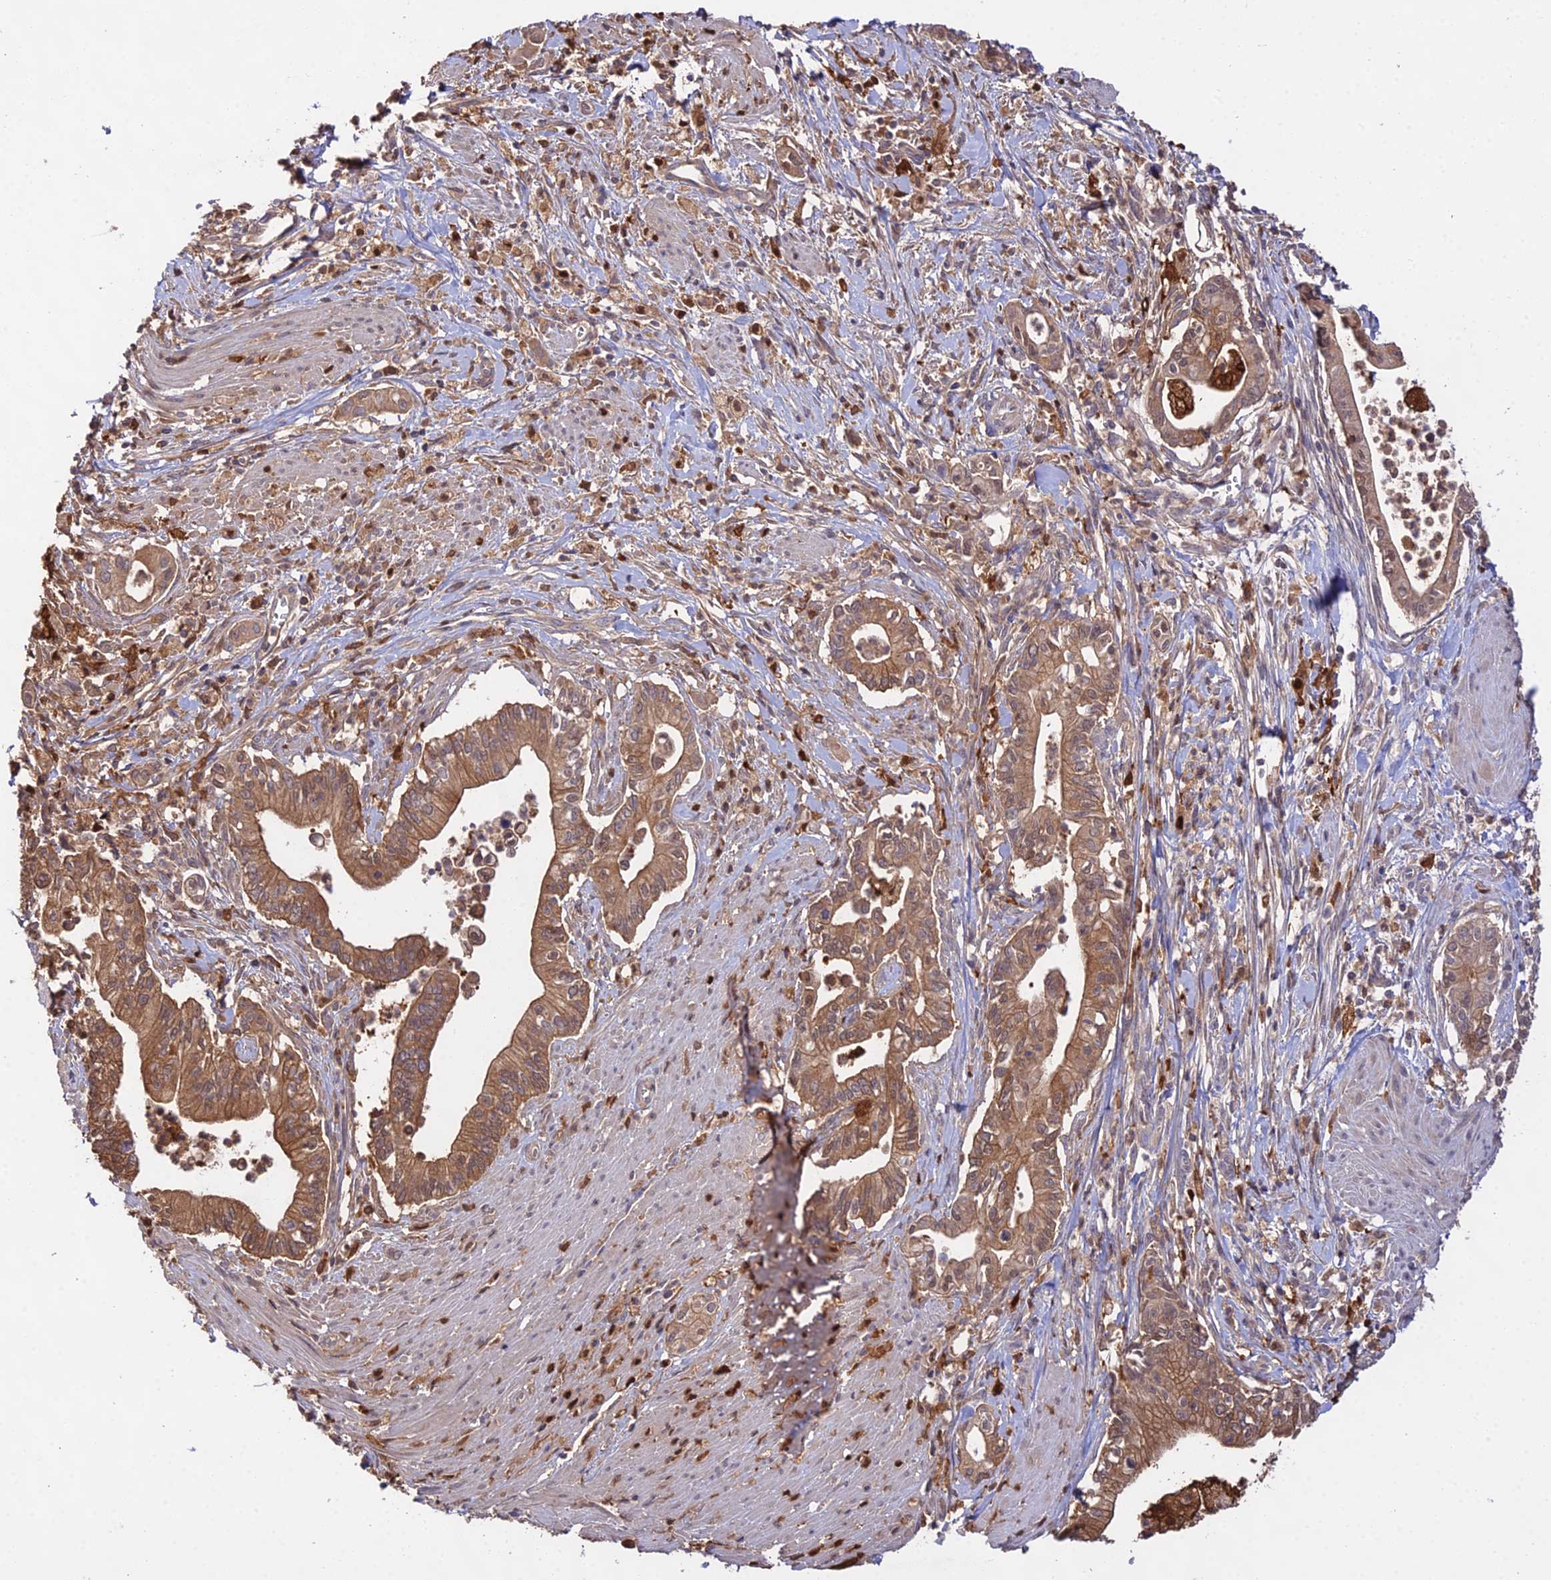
{"staining": {"intensity": "strong", "quantity": ">75%", "location": "cytoplasmic/membranous"}, "tissue": "pancreatic cancer", "cell_type": "Tumor cells", "image_type": "cancer", "snomed": [{"axis": "morphology", "description": "Adenocarcinoma, NOS"}, {"axis": "topography", "description": "Pancreas"}], "caption": "Immunohistochemical staining of human adenocarcinoma (pancreatic) displays high levels of strong cytoplasmic/membranous protein expression in about >75% of tumor cells.", "gene": "FBP1", "patient": {"sex": "male", "age": 78}}